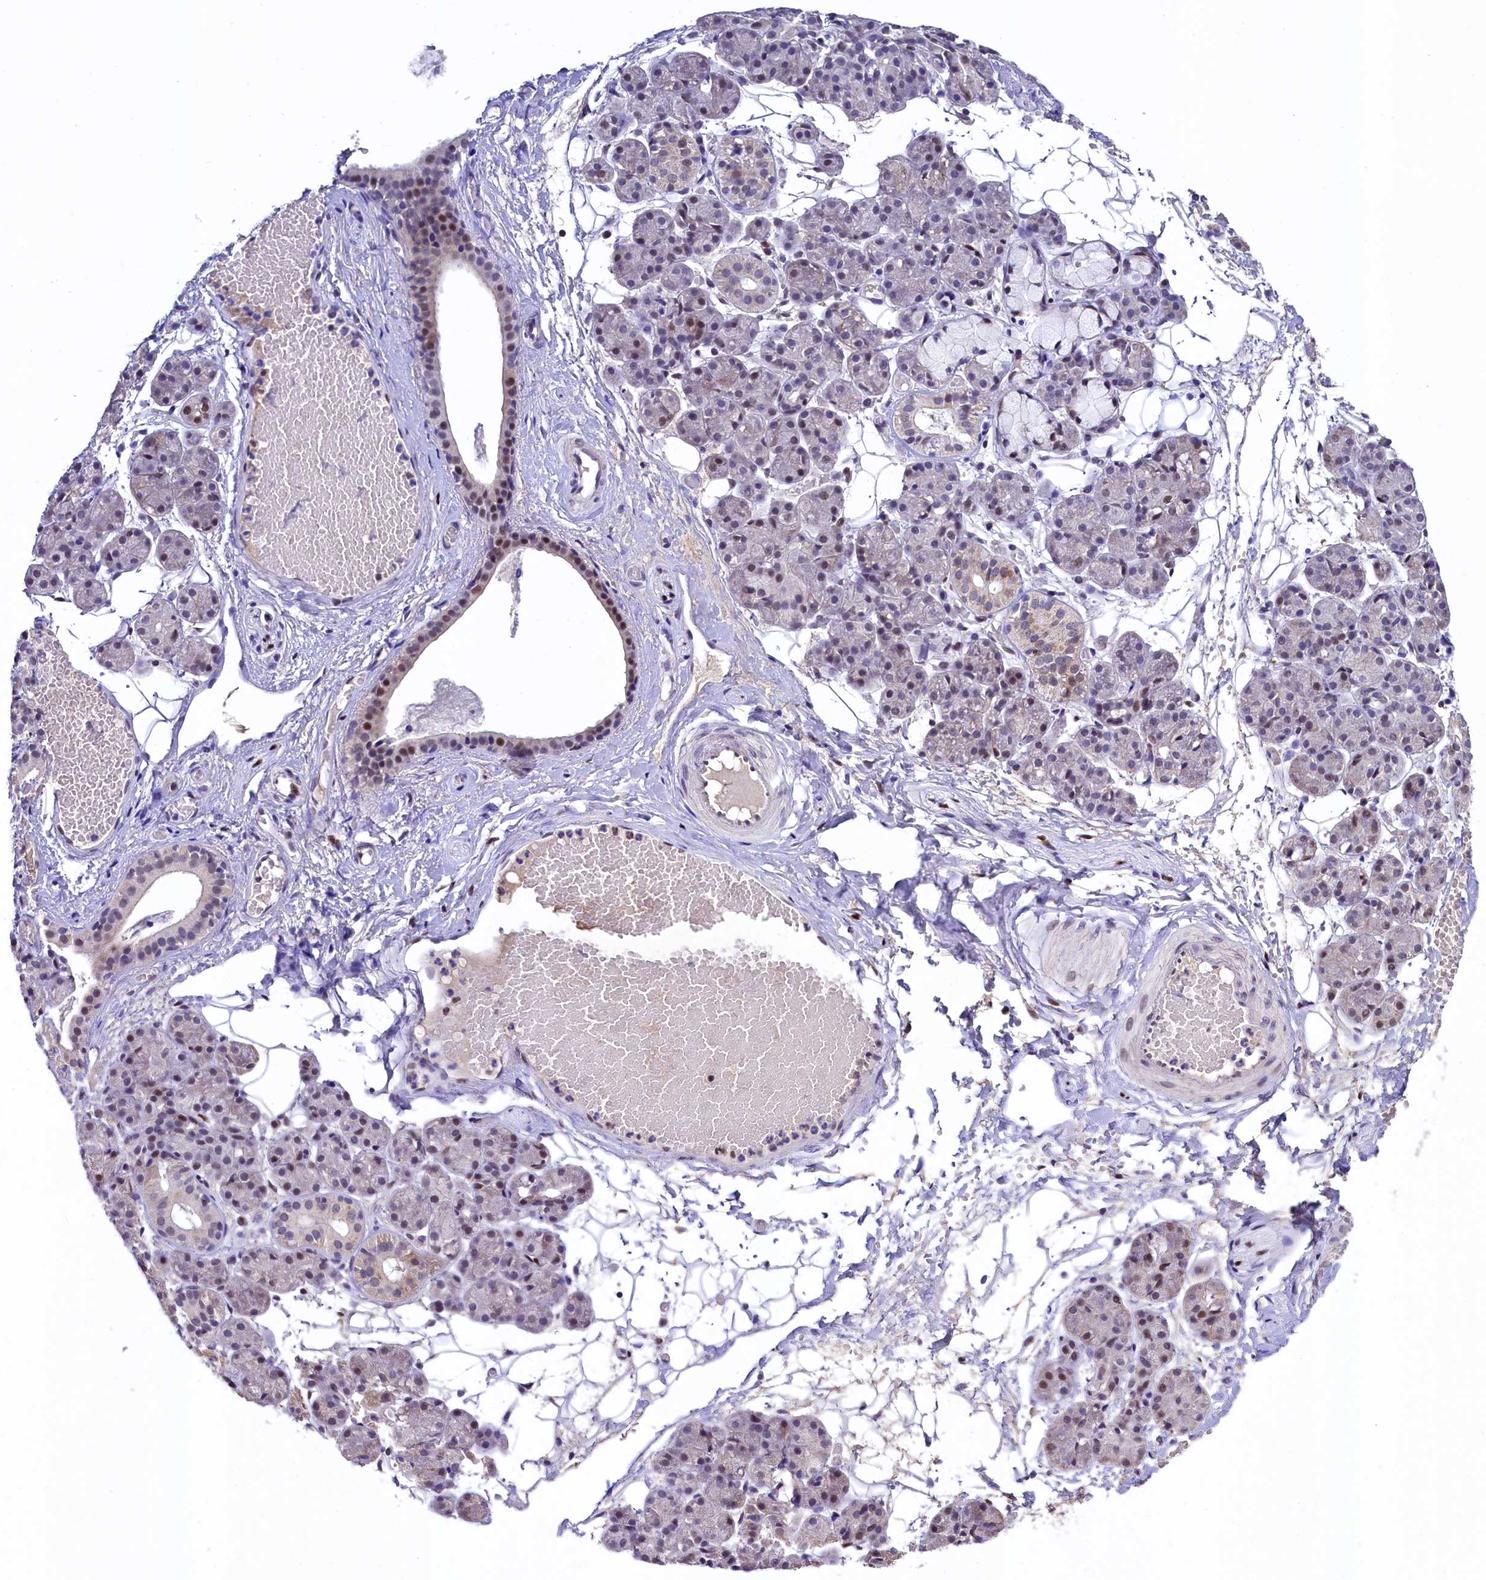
{"staining": {"intensity": "moderate", "quantity": "<25%", "location": "nuclear"}, "tissue": "salivary gland", "cell_type": "Glandular cells", "image_type": "normal", "snomed": [{"axis": "morphology", "description": "Normal tissue, NOS"}, {"axis": "topography", "description": "Salivary gland"}], "caption": "An IHC image of unremarkable tissue is shown. Protein staining in brown labels moderate nuclear positivity in salivary gland within glandular cells.", "gene": "HECTD4", "patient": {"sex": "male", "age": 63}}